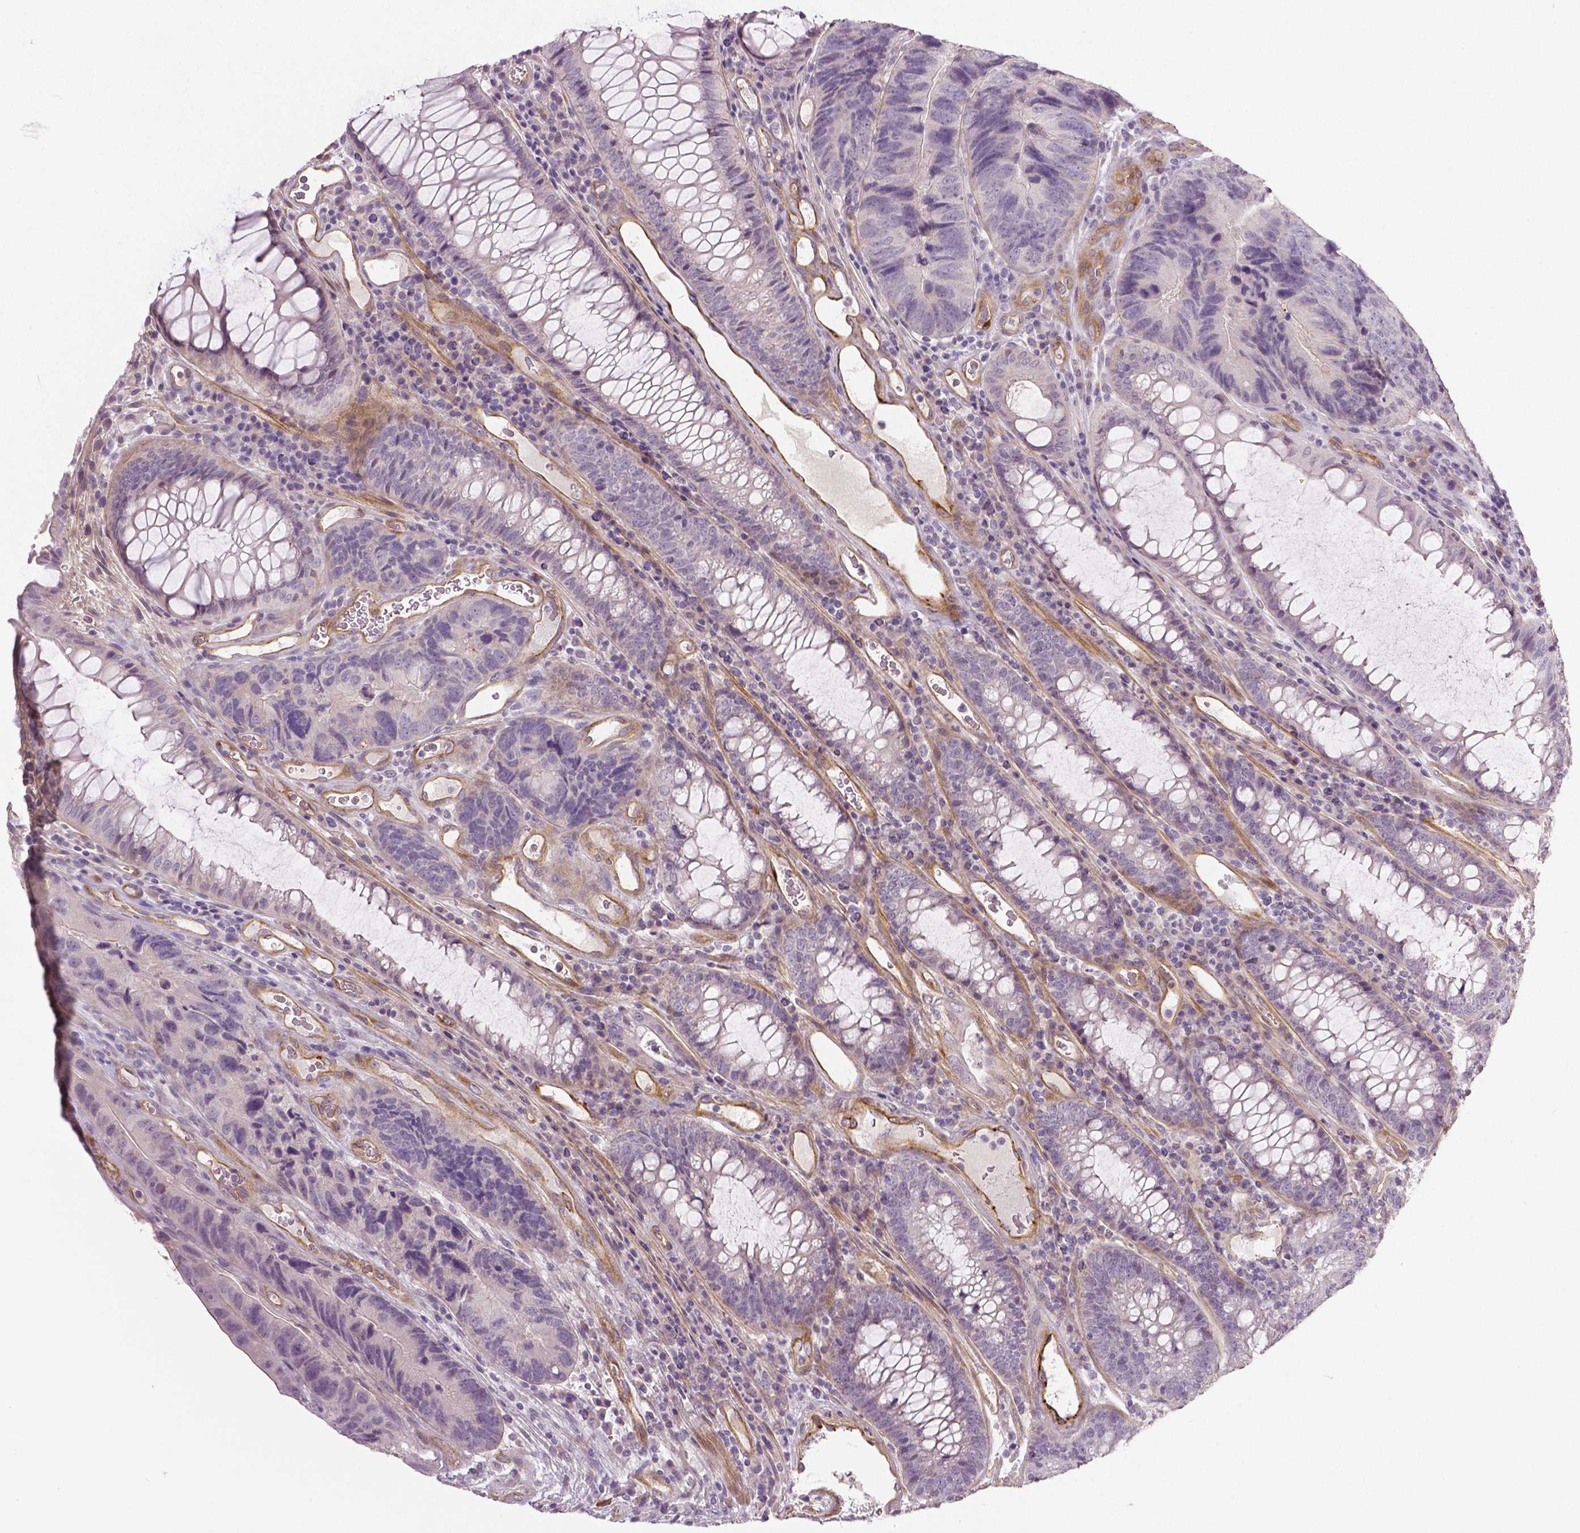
{"staining": {"intensity": "negative", "quantity": "none", "location": "none"}, "tissue": "colorectal cancer", "cell_type": "Tumor cells", "image_type": "cancer", "snomed": [{"axis": "morphology", "description": "Adenocarcinoma, NOS"}, {"axis": "topography", "description": "Colon"}], "caption": "A histopathology image of colorectal cancer stained for a protein reveals no brown staining in tumor cells.", "gene": "FLT1", "patient": {"sex": "female", "age": 67}}